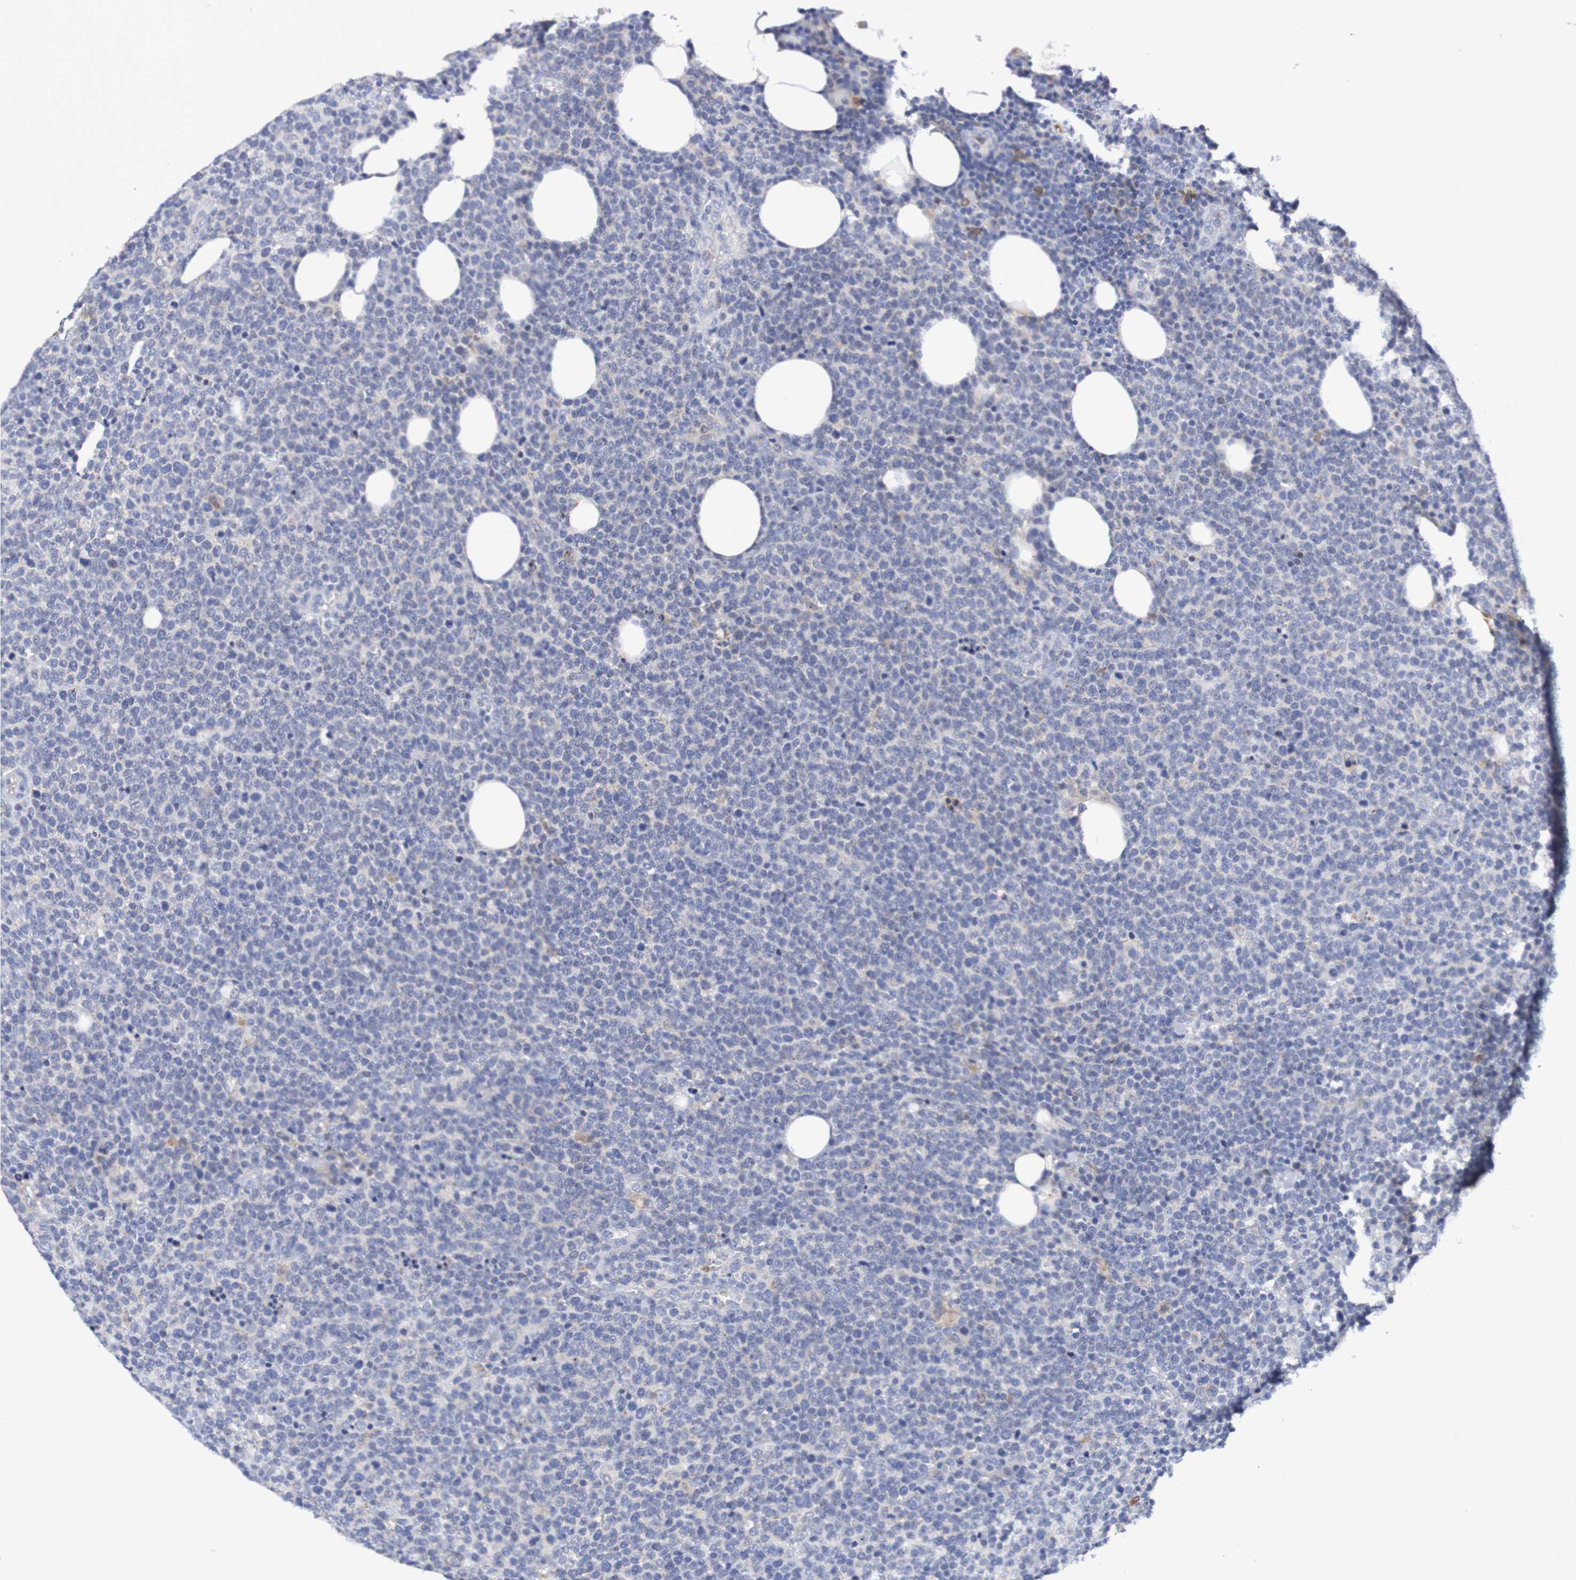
{"staining": {"intensity": "negative", "quantity": "none", "location": "none"}, "tissue": "lymphoma", "cell_type": "Tumor cells", "image_type": "cancer", "snomed": [{"axis": "morphology", "description": "Malignant lymphoma, non-Hodgkin's type, High grade"}, {"axis": "topography", "description": "Lymph node"}], "caption": "Human high-grade malignant lymphoma, non-Hodgkin's type stained for a protein using immunohistochemistry (IHC) reveals no expression in tumor cells.", "gene": "SEZ6", "patient": {"sex": "male", "age": 61}}